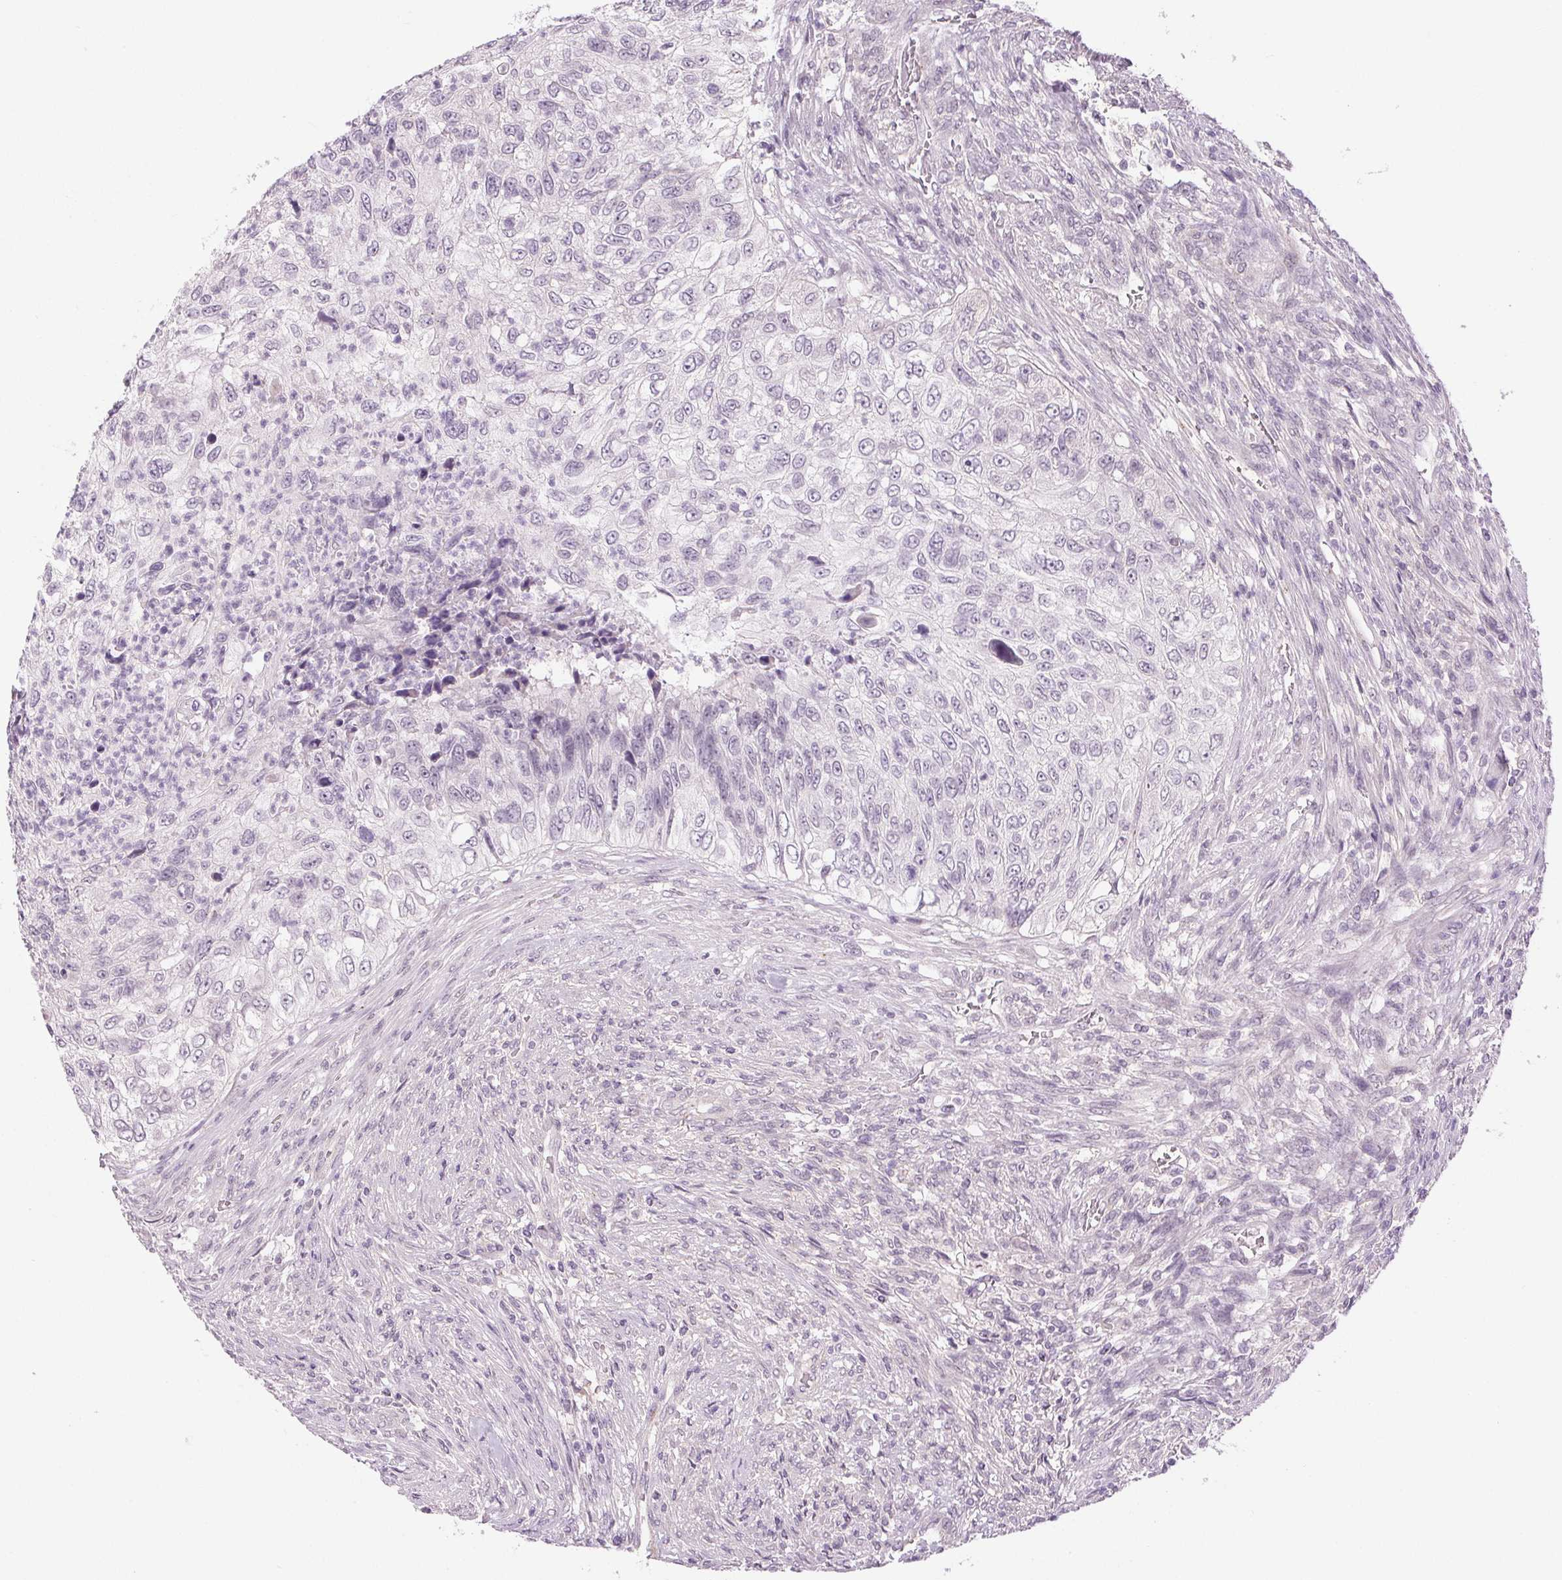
{"staining": {"intensity": "negative", "quantity": "none", "location": "none"}, "tissue": "urothelial cancer", "cell_type": "Tumor cells", "image_type": "cancer", "snomed": [{"axis": "morphology", "description": "Urothelial carcinoma, High grade"}, {"axis": "topography", "description": "Urinary bladder"}], "caption": "High-grade urothelial carcinoma was stained to show a protein in brown. There is no significant positivity in tumor cells.", "gene": "FAM168A", "patient": {"sex": "female", "age": 60}}